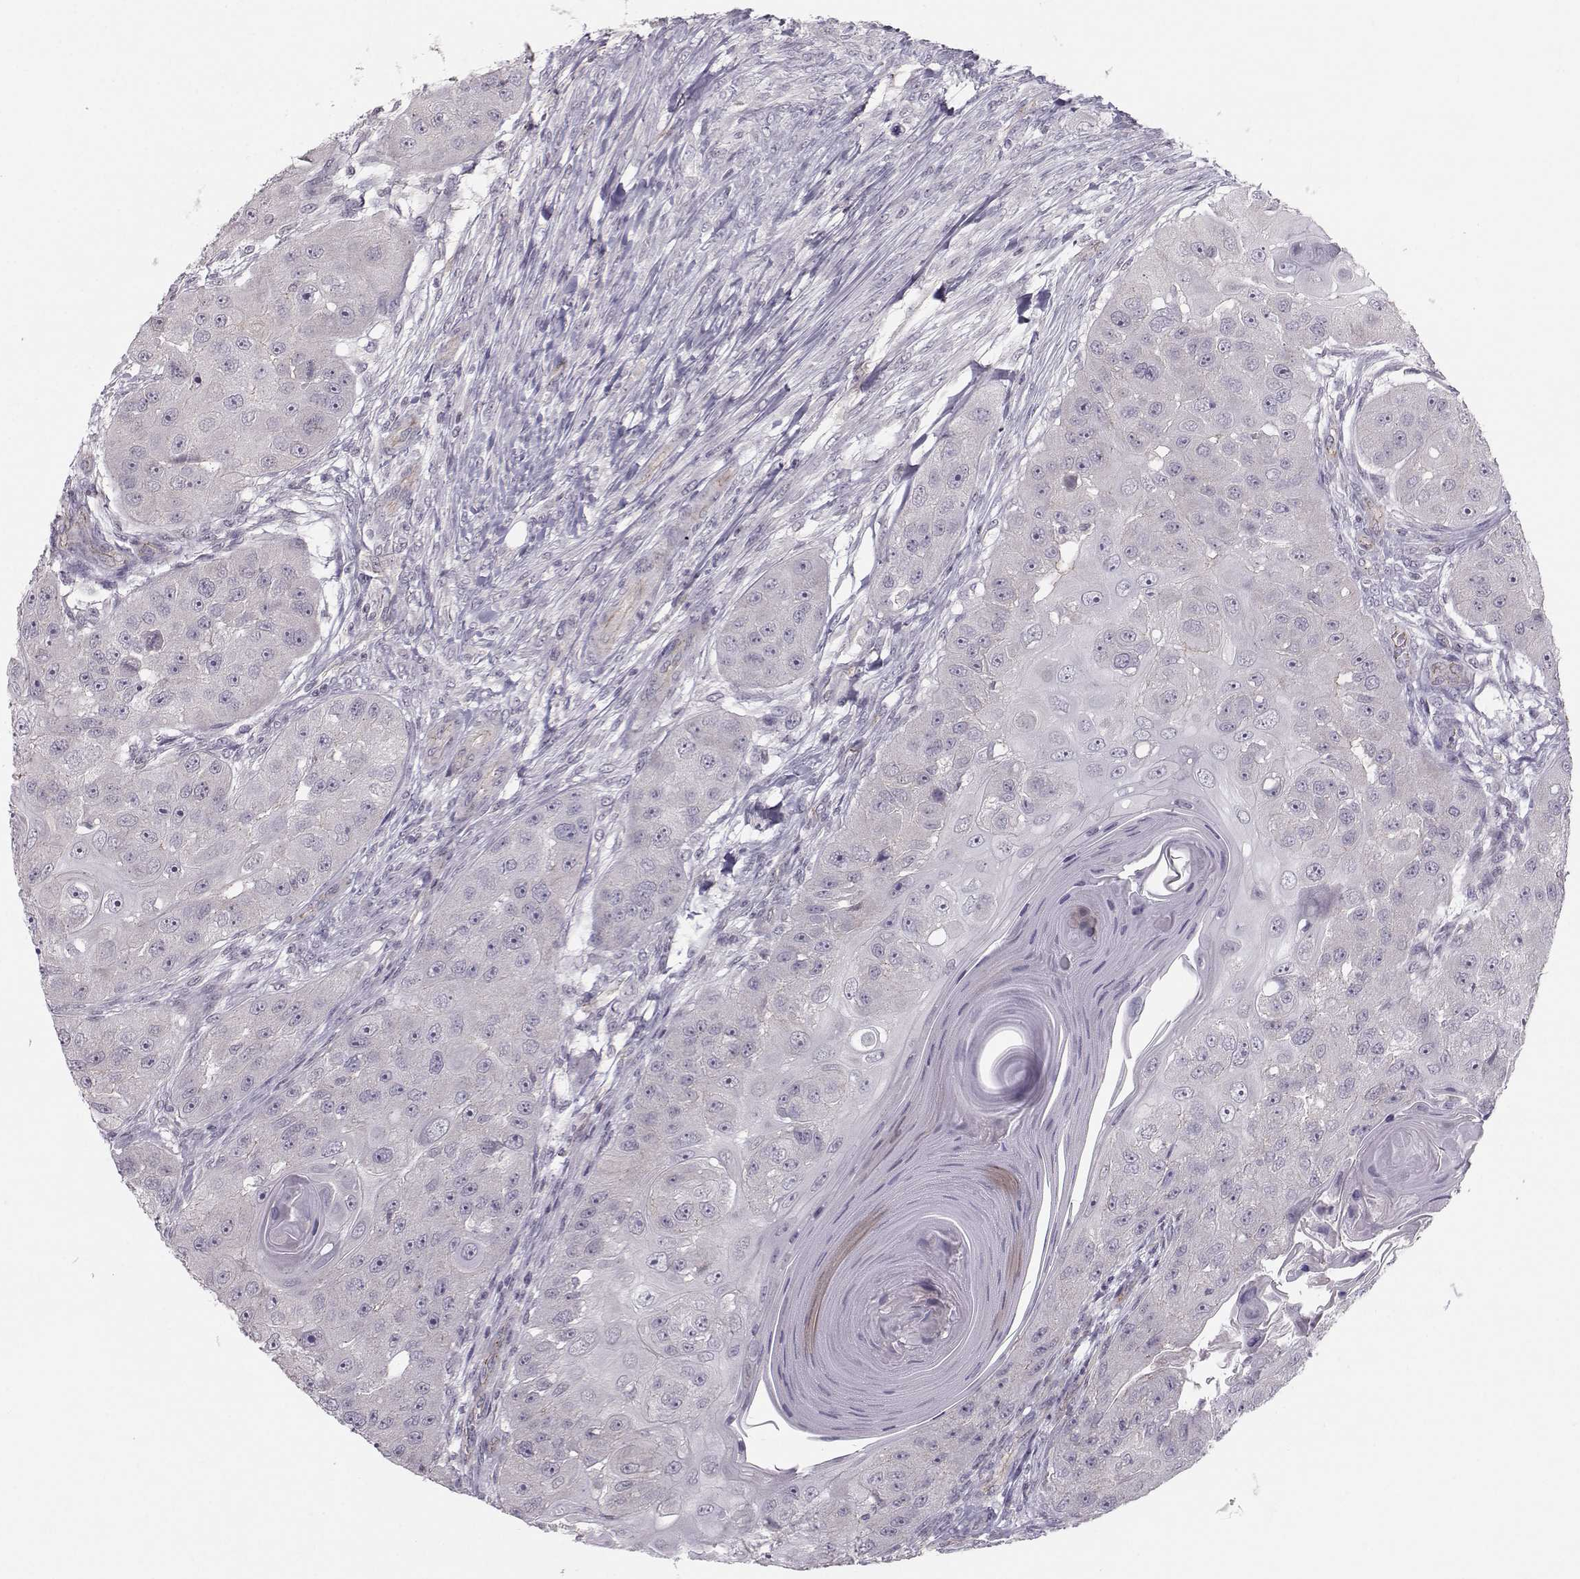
{"staining": {"intensity": "negative", "quantity": "none", "location": "none"}, "tissue": "head and neck cancer", "cell_type": "Tumor cells", "image_type": "cancer", "snomed": [{"axis": "morphology", "description": "Squamous cell carcinoma, NOS"}, {"axis": "topography", "description": "Head-Neck"}], "caption": "Histopathology image shows no significant protein staining in tumor cells of head and neck cancer (squamous cell carcinoma).", "gene": "MAST1", "patient": {"sex": "male", "age": 51}}